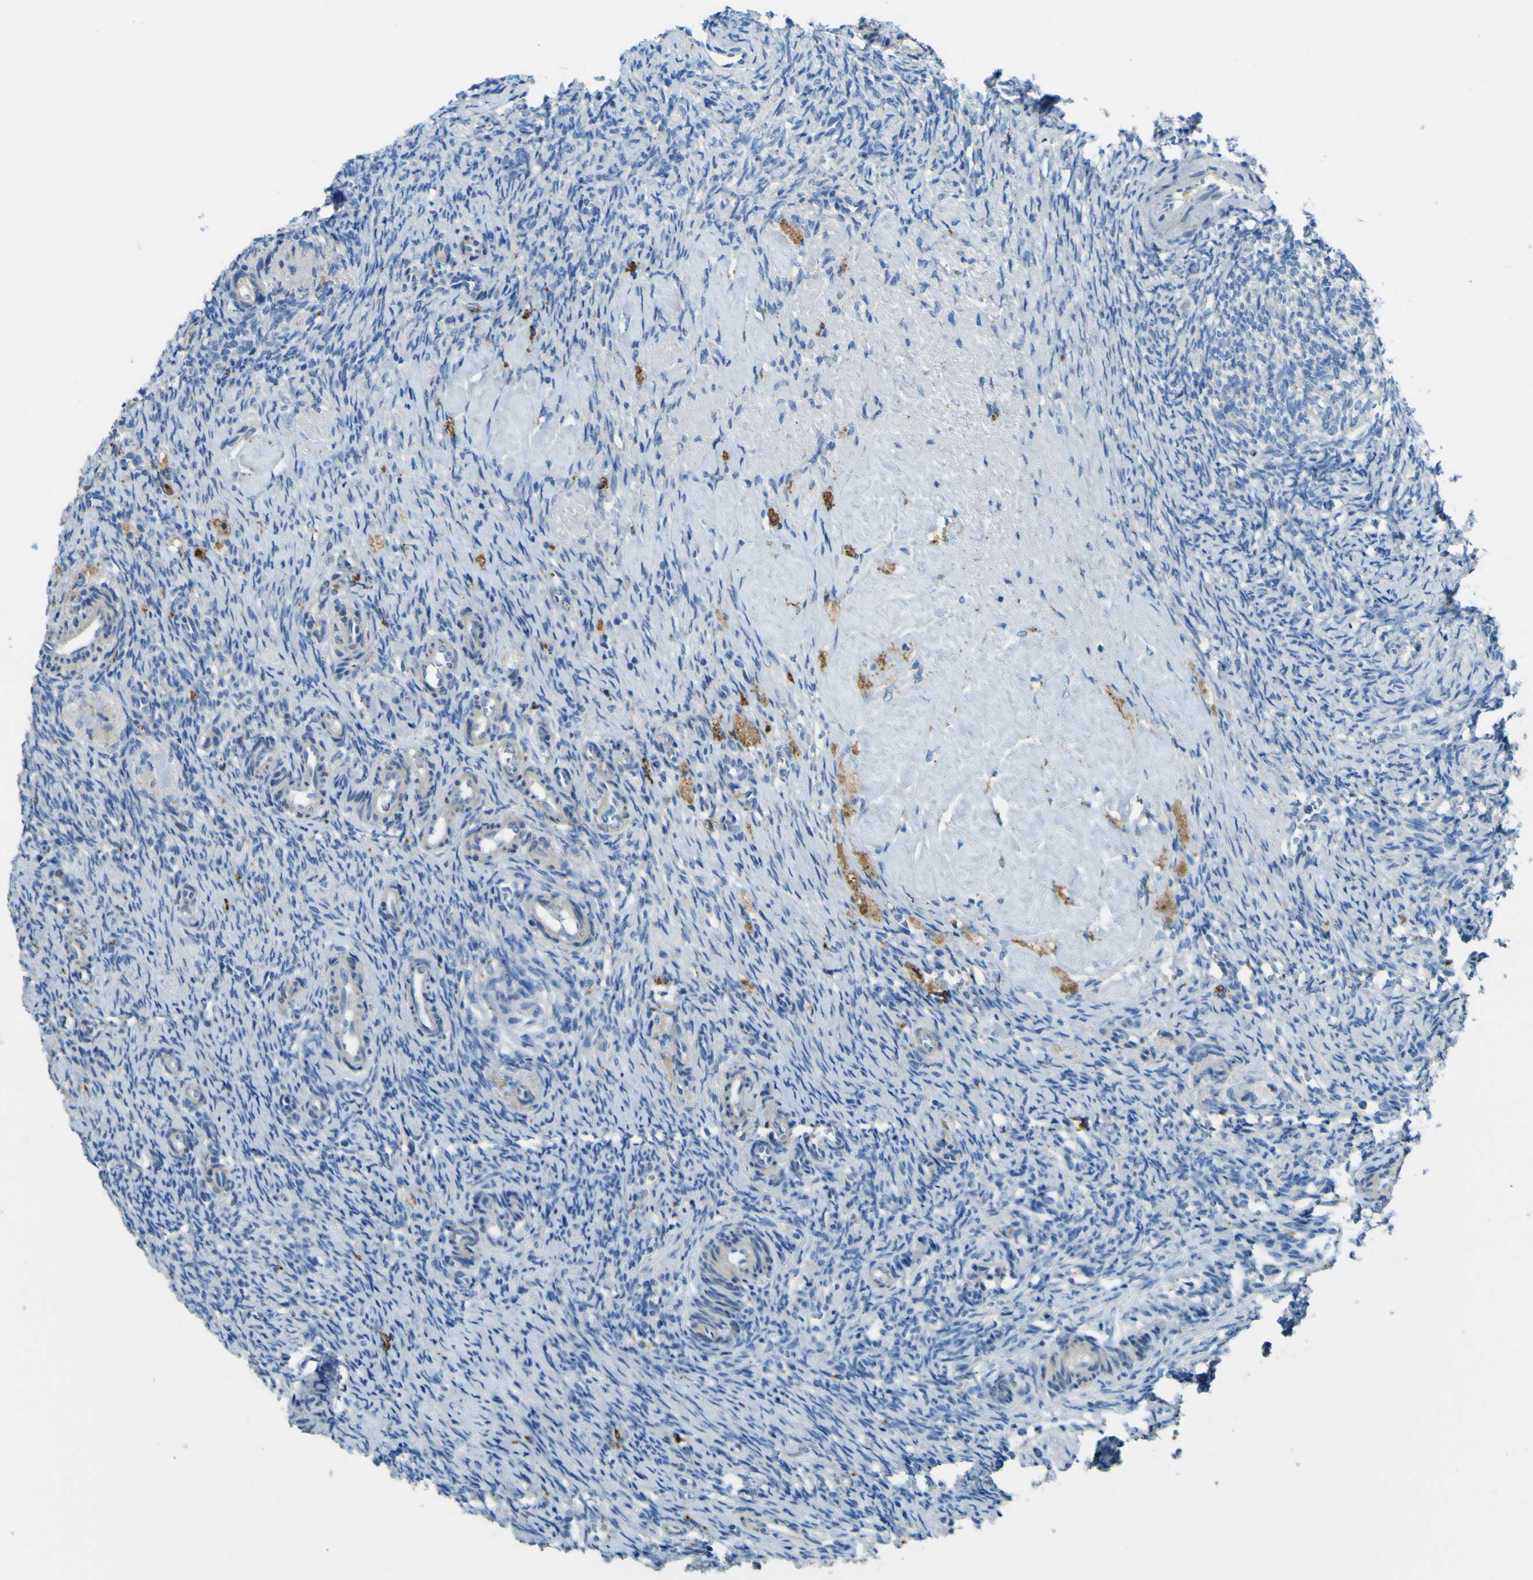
{"staining": {"intensity": "negative", "quantity": "none", "location": "none"}, "tissue": "ovary", "cell_type": "Ovarian stroma cells", "image_type": "normal", "snomed": [{"axis": "morphology", "description": "Normal tissue, NOS"}, {"axis": "topography", "description": "Ovary"}], "caption": "An IHC micrograph of benign ovary is shown. There is no staining in ovarian stroma cells of ovary. (DAB (3,3'-diaminobenzidine) immunohistochemistry (IHC) visualized using brightfield microscopy, high magnification).", "gene": "PDE9A", "patient": {"sex": "female", "age": 41}}